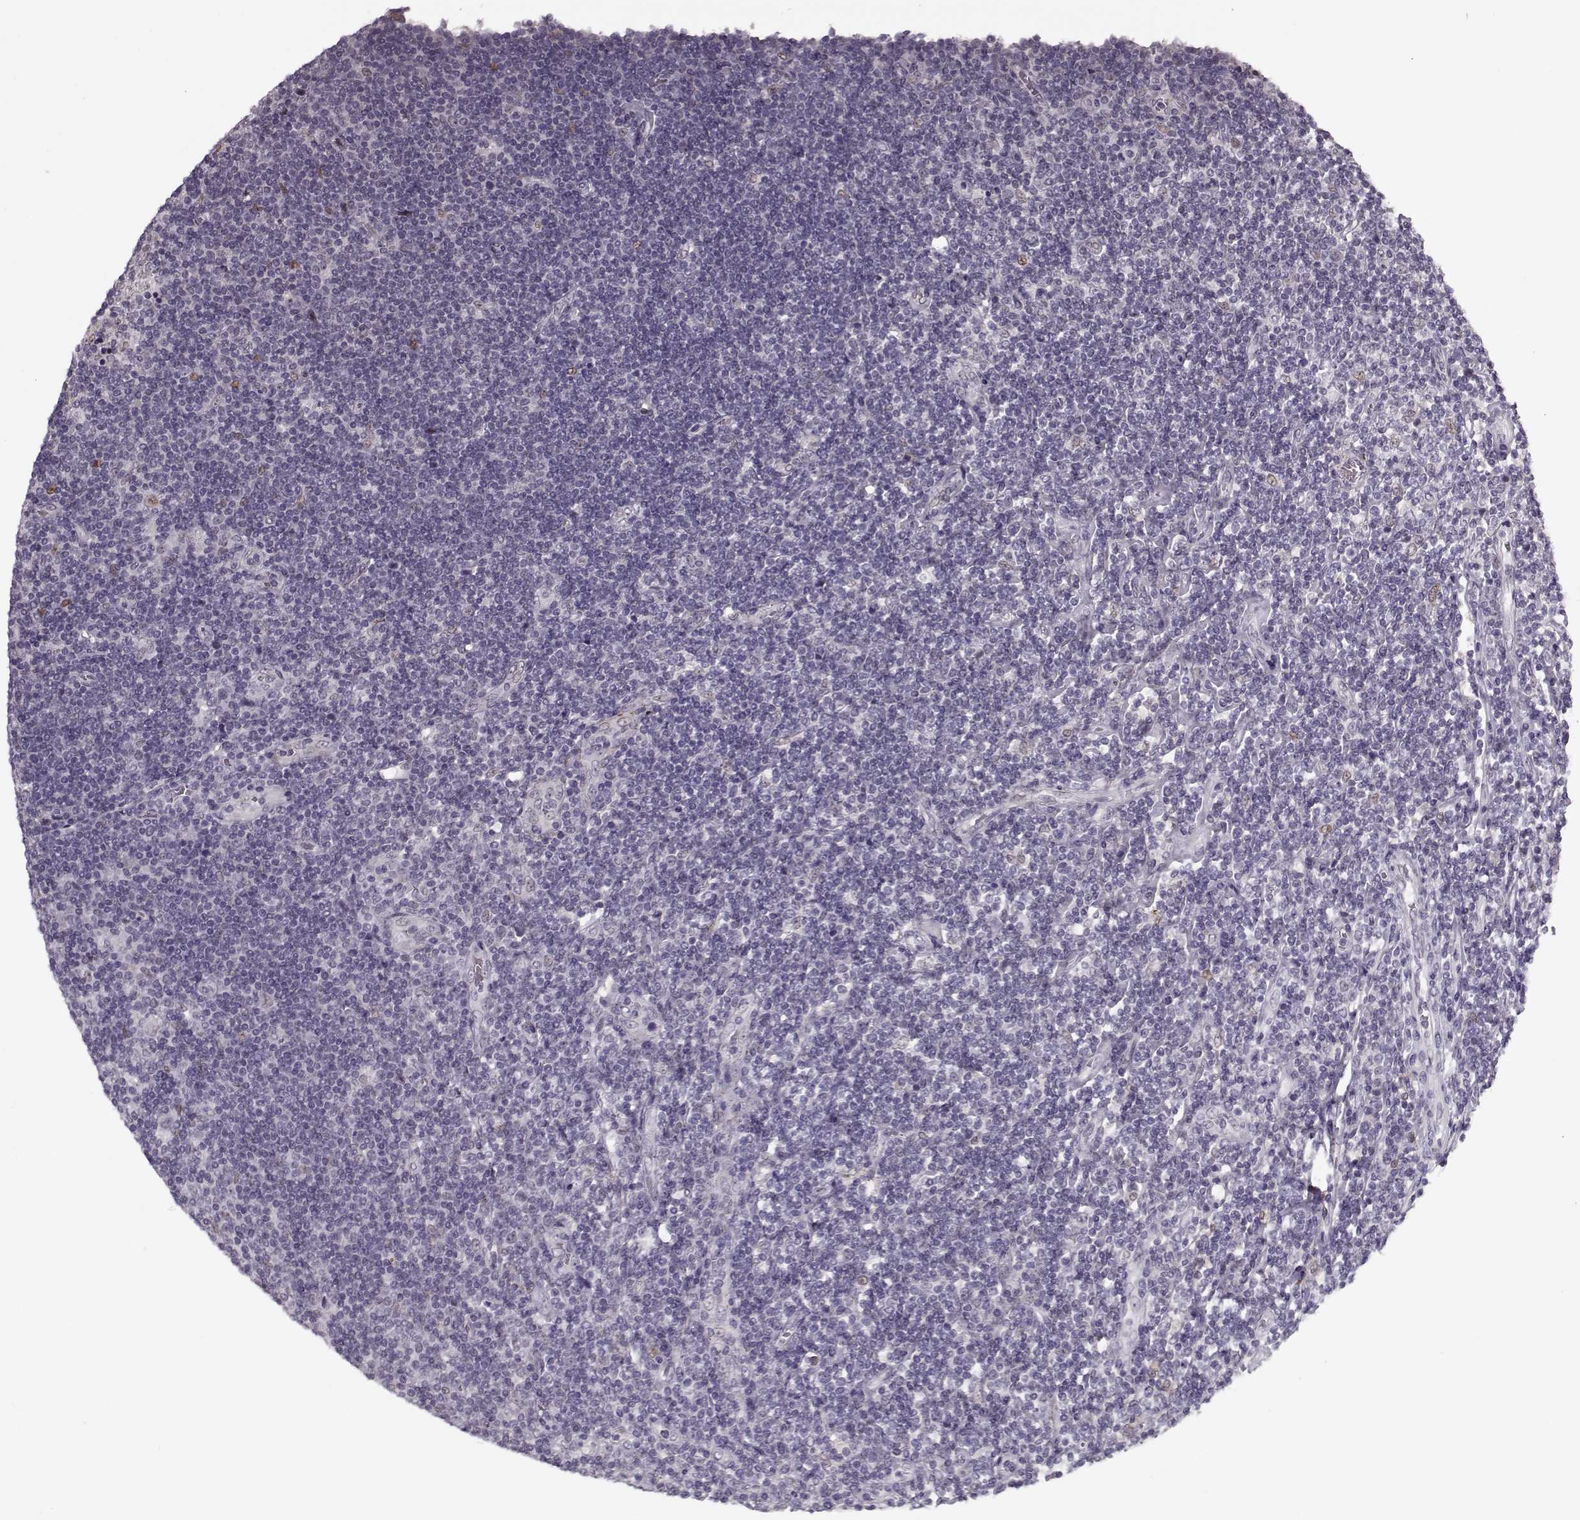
{"staining": {"intensity": "negative", "quantity": "none", "location": "none"}, "tissue": "lymphoma", "cell_type": "Tumor cells", "image_type": "cancer", "snomed": [{"axis": "morphology", "description": "Hodgkin's disease, NOS"}, {"axis": "topography", "description": "Lymph node"}], "caption": "This is an immunohistochemistry (IHC) histopathology image of human lymphoma. There is no staining in tumor cells.", "gene": "DNAI3", "patient": {"sex": "male", "age": 40}}